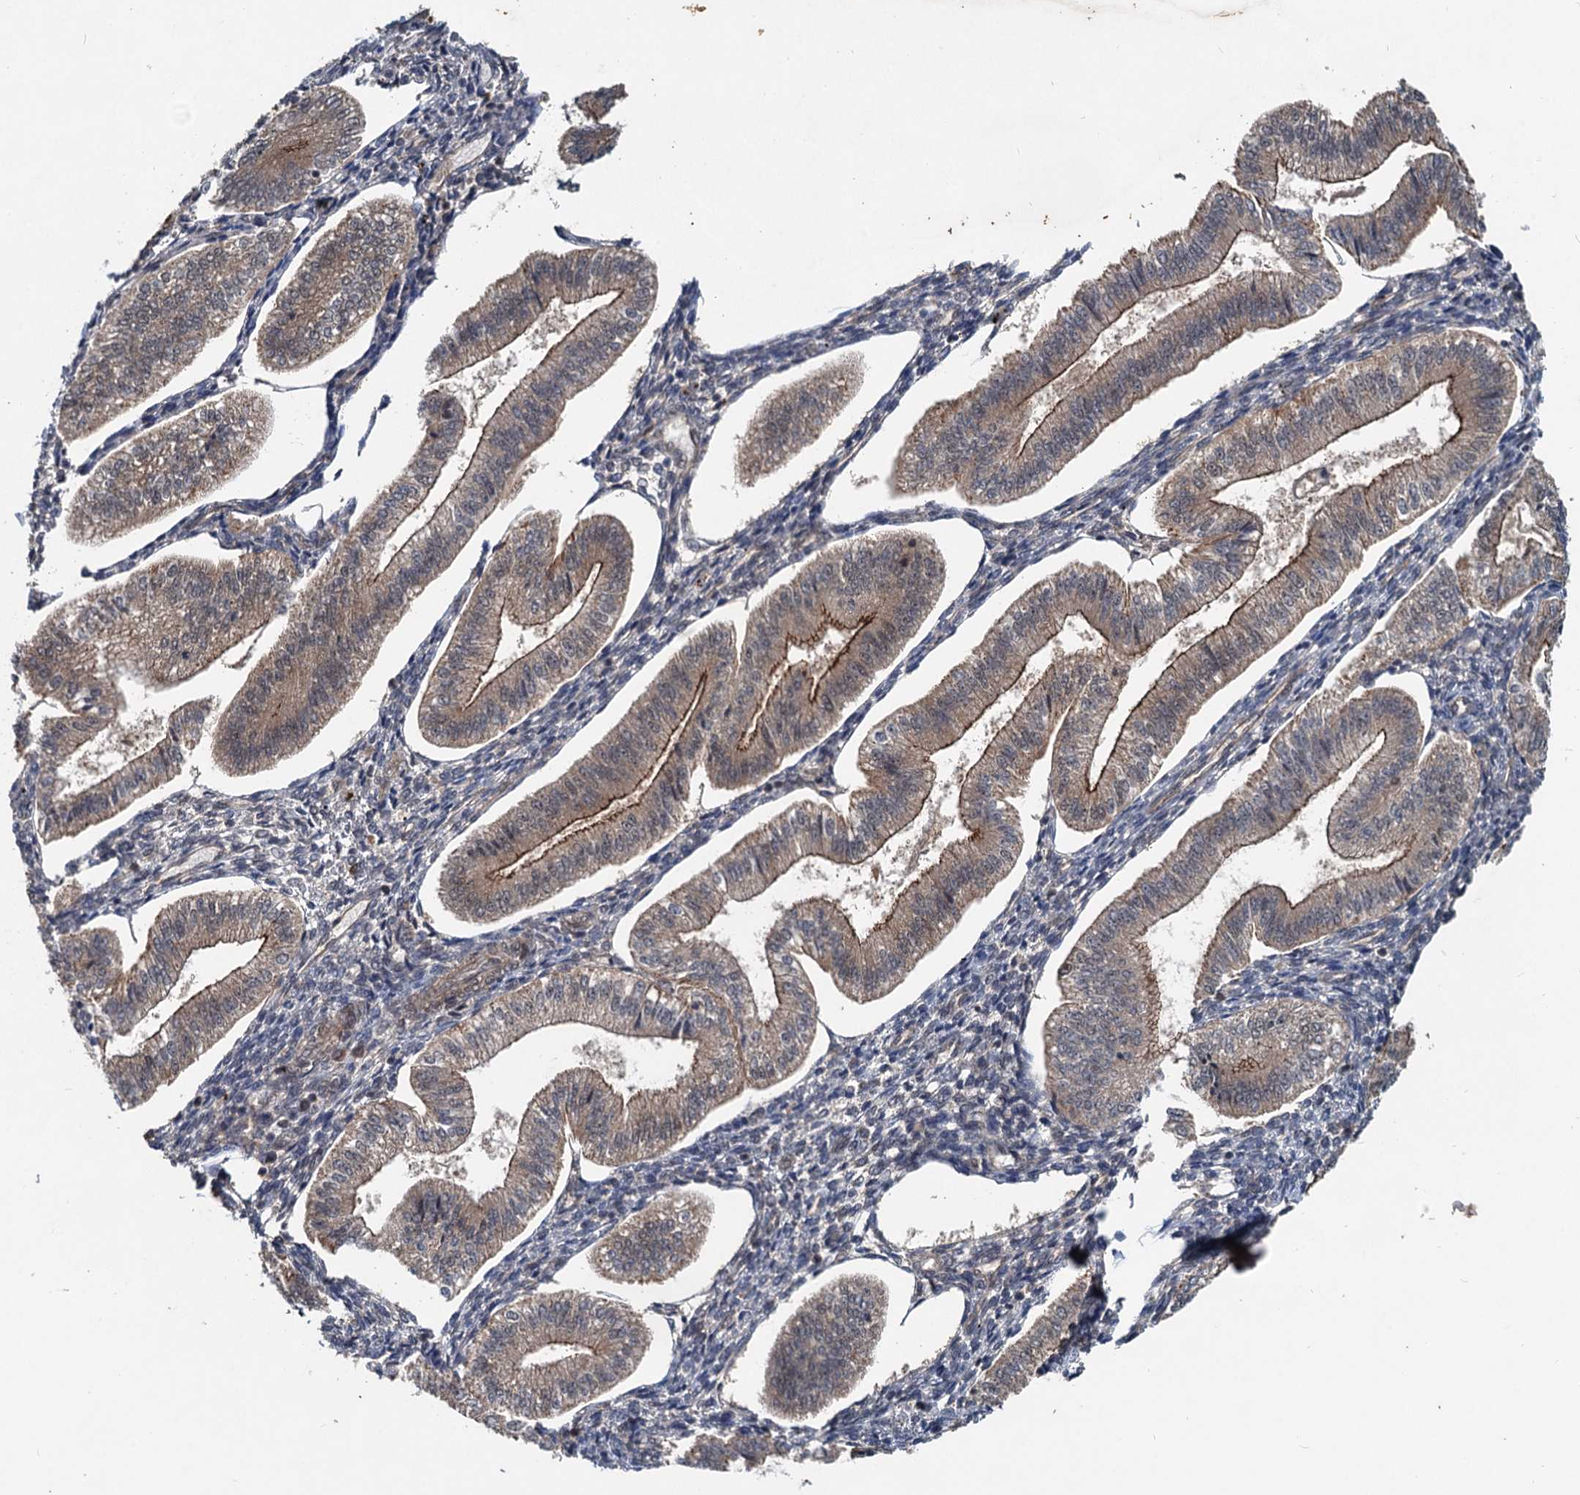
{"staining": {"intensity": "negative", "quantity": "none", "location": "none"}, "tissue": "endometrium", "cell_type": "Cells in endometrial stroma", "image_type": "normal", "snomed": [{"axis": "morphology", "description": "Normal tissue, NOS"}, {"axis": "topography", "description": "Endometrium"}], "caption": "DAB (3,3'-diaminobenzidine) immunohistochemical staining of unremarkable endometrium shows no significant staining in cells in endometrial stroma.", "gene": "RITA1", "patient": {"sex": "female", "age": 34}}